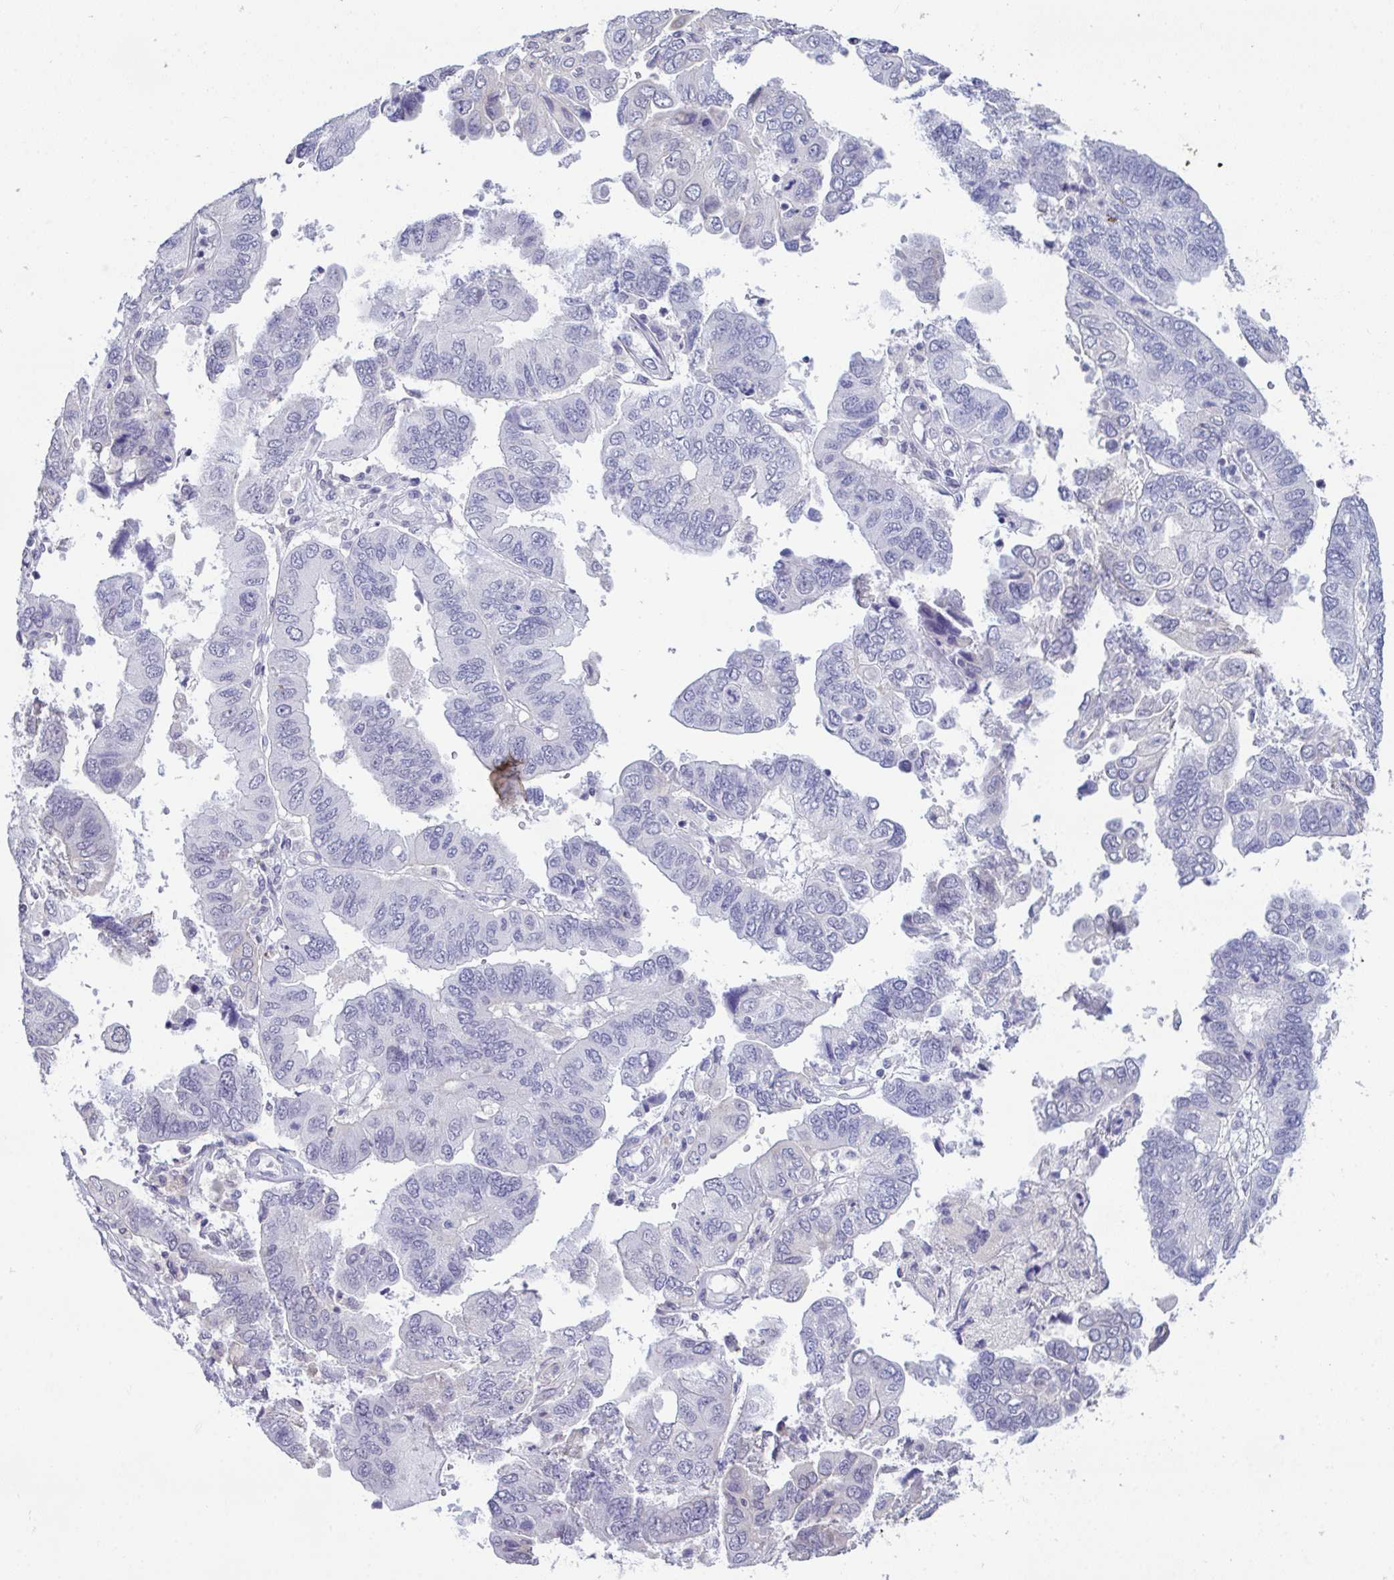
{"staining": {"intensity": "negative", "quantity": "none", "location": "none"}, "tissue": "ovarian cancer", "cell_type": "Tumor cells", "image_type": "cancer", "snomed": [{"axis": "morphology", "description": "Cystadenocarcinoma, serous, NOS"}, {"axis": "topography", "description": "Ovary"}], "caption": "The immunohistochemistry micrograph has no significant expression in tumor cells of ovarian serous cystadenocarcinoma tissue.", "gene": "ATP6V0D2", "patient": {"sex": "female", "age": 79}}